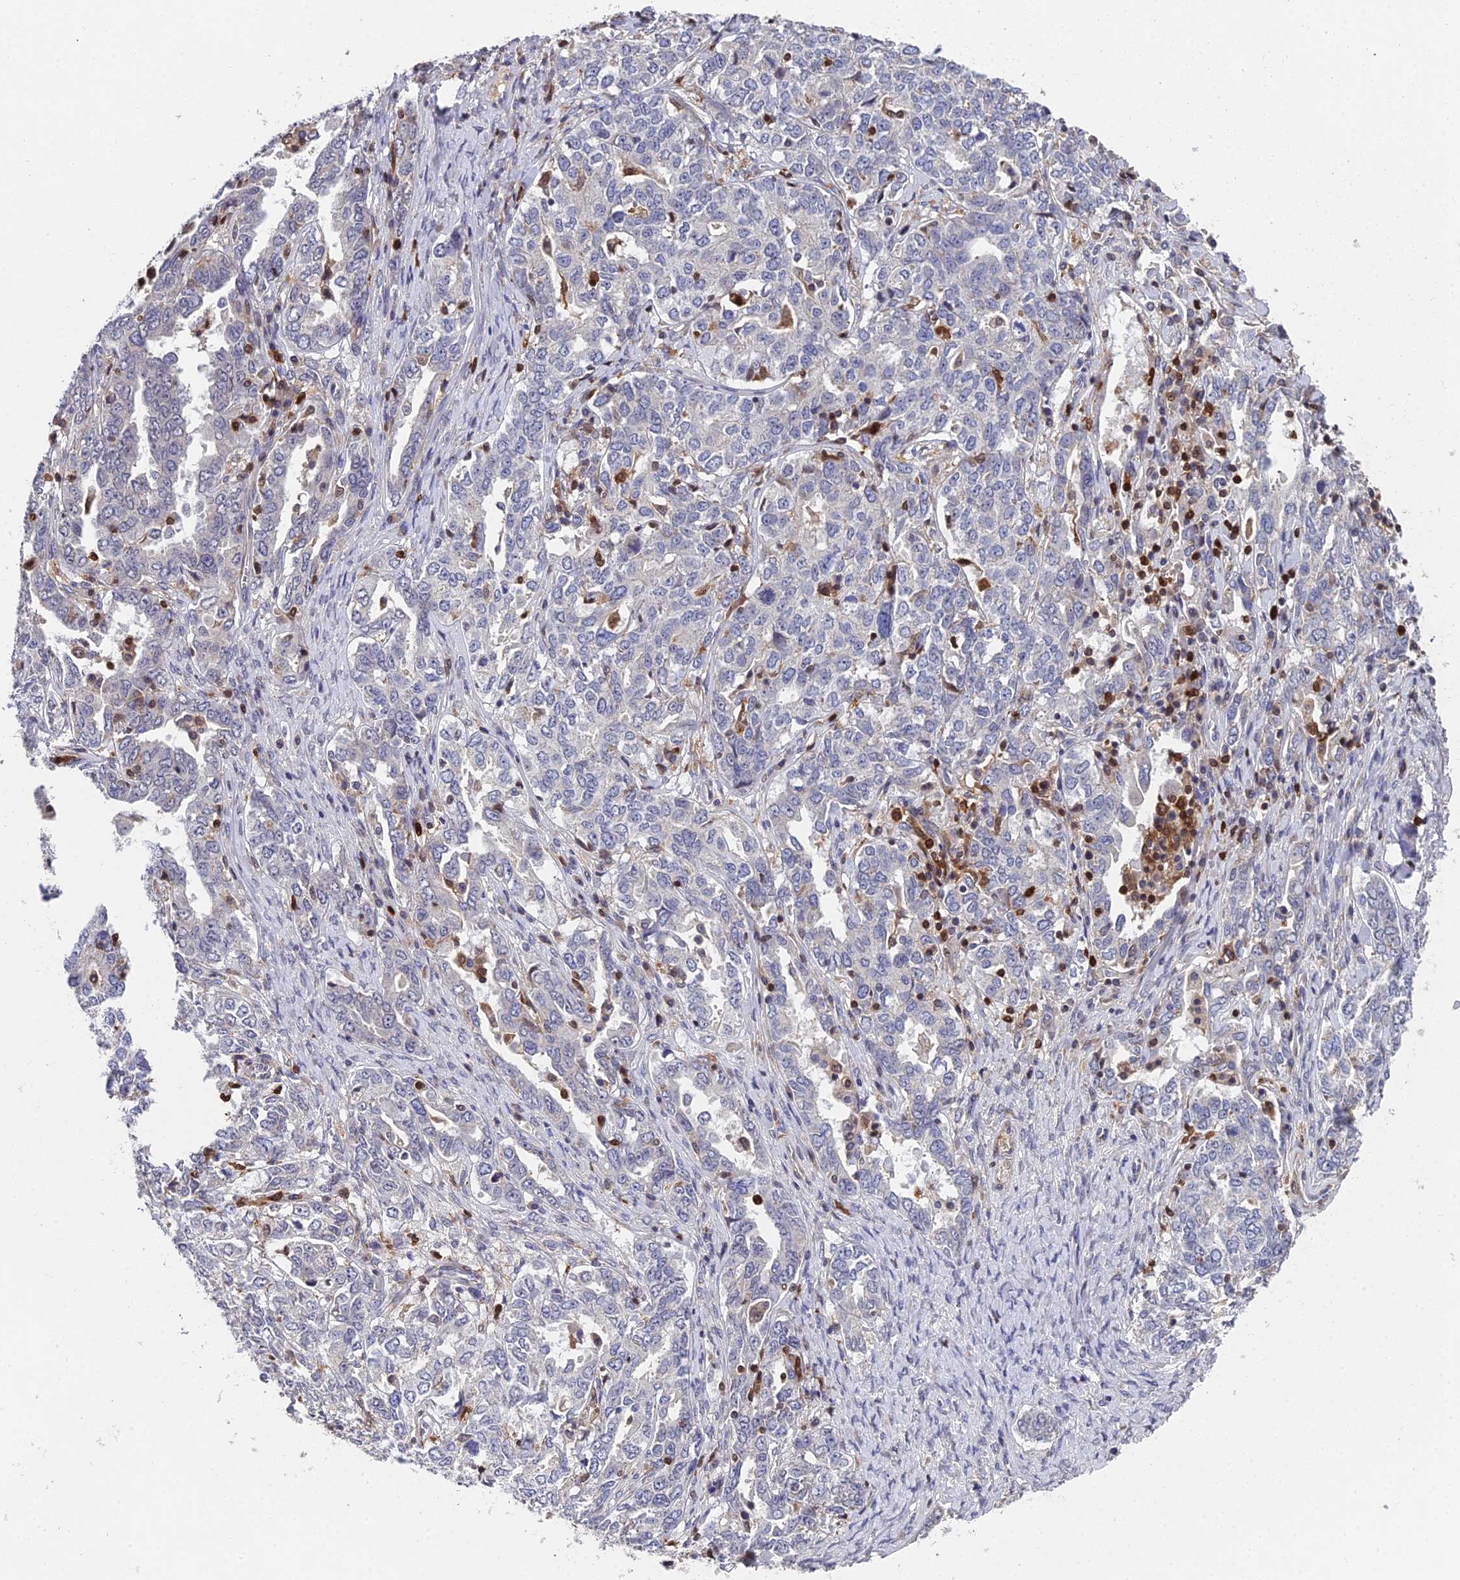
{"staining": {"intensity": "negative", "quantity": "none", "location": "none"}, "tissue": "ovarian cancer", "cell_type": "Tumor cells", "image_type": "cancer", "snomed": [{"axis": "morphology", "description": "Carcinoma, endometroid"}, {"axis": "topography", "description": "Ovary"}], "caption": "Histopathology image shows no protein staining in tumor cells of ovarian cancer tissue.", "gene": "GALK2", "patient": {"sex": "female", "age": 62}}